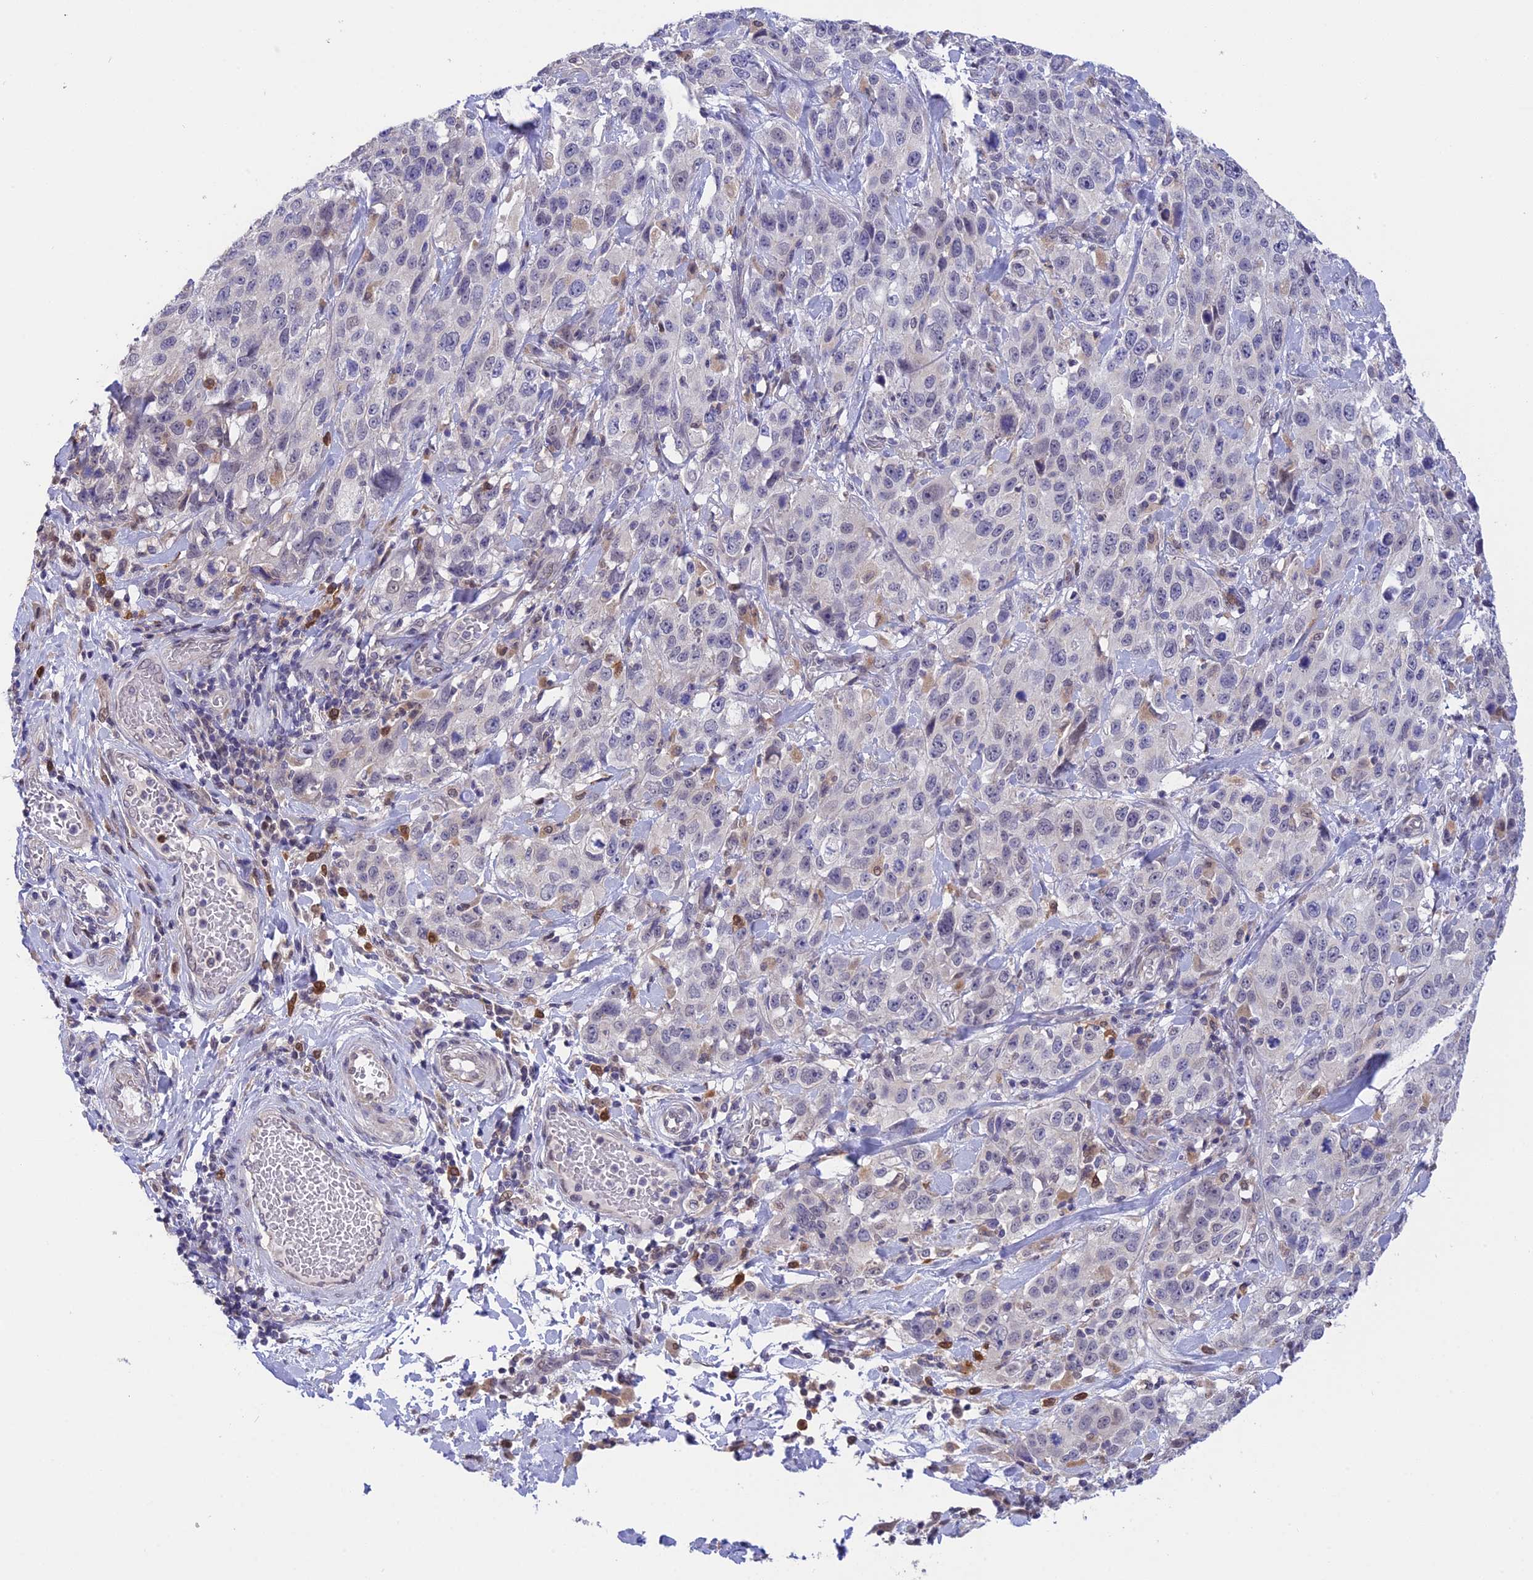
{"staining": {"intensity": "negative", "quantity": "none", "location": "none"}, "tissue": "stomach cancer", "cell_type": "Tumor cells", "image_type": "cancer", "snomed": [{"axis": "morphology", "description": "Normal tissue, NOS"}, {"axis": "morphology", "description": "Adenocarcinoma, NOS"}, {"axis": "topography", "description": "Lymph node"}, {"axis": "topography", "description": "Stomach"}], "caption": "Histopathology image shows no significant protein staining in tumor cells of adenocarcinoma (stomach). The staining is performed using DAB (3,3'-diaminobenzidine) brown chromogen with nuclei counter-stained in using hematoxylin.", "gene": "KCTD14", "patient": {"sex": "male", "age": 48}}